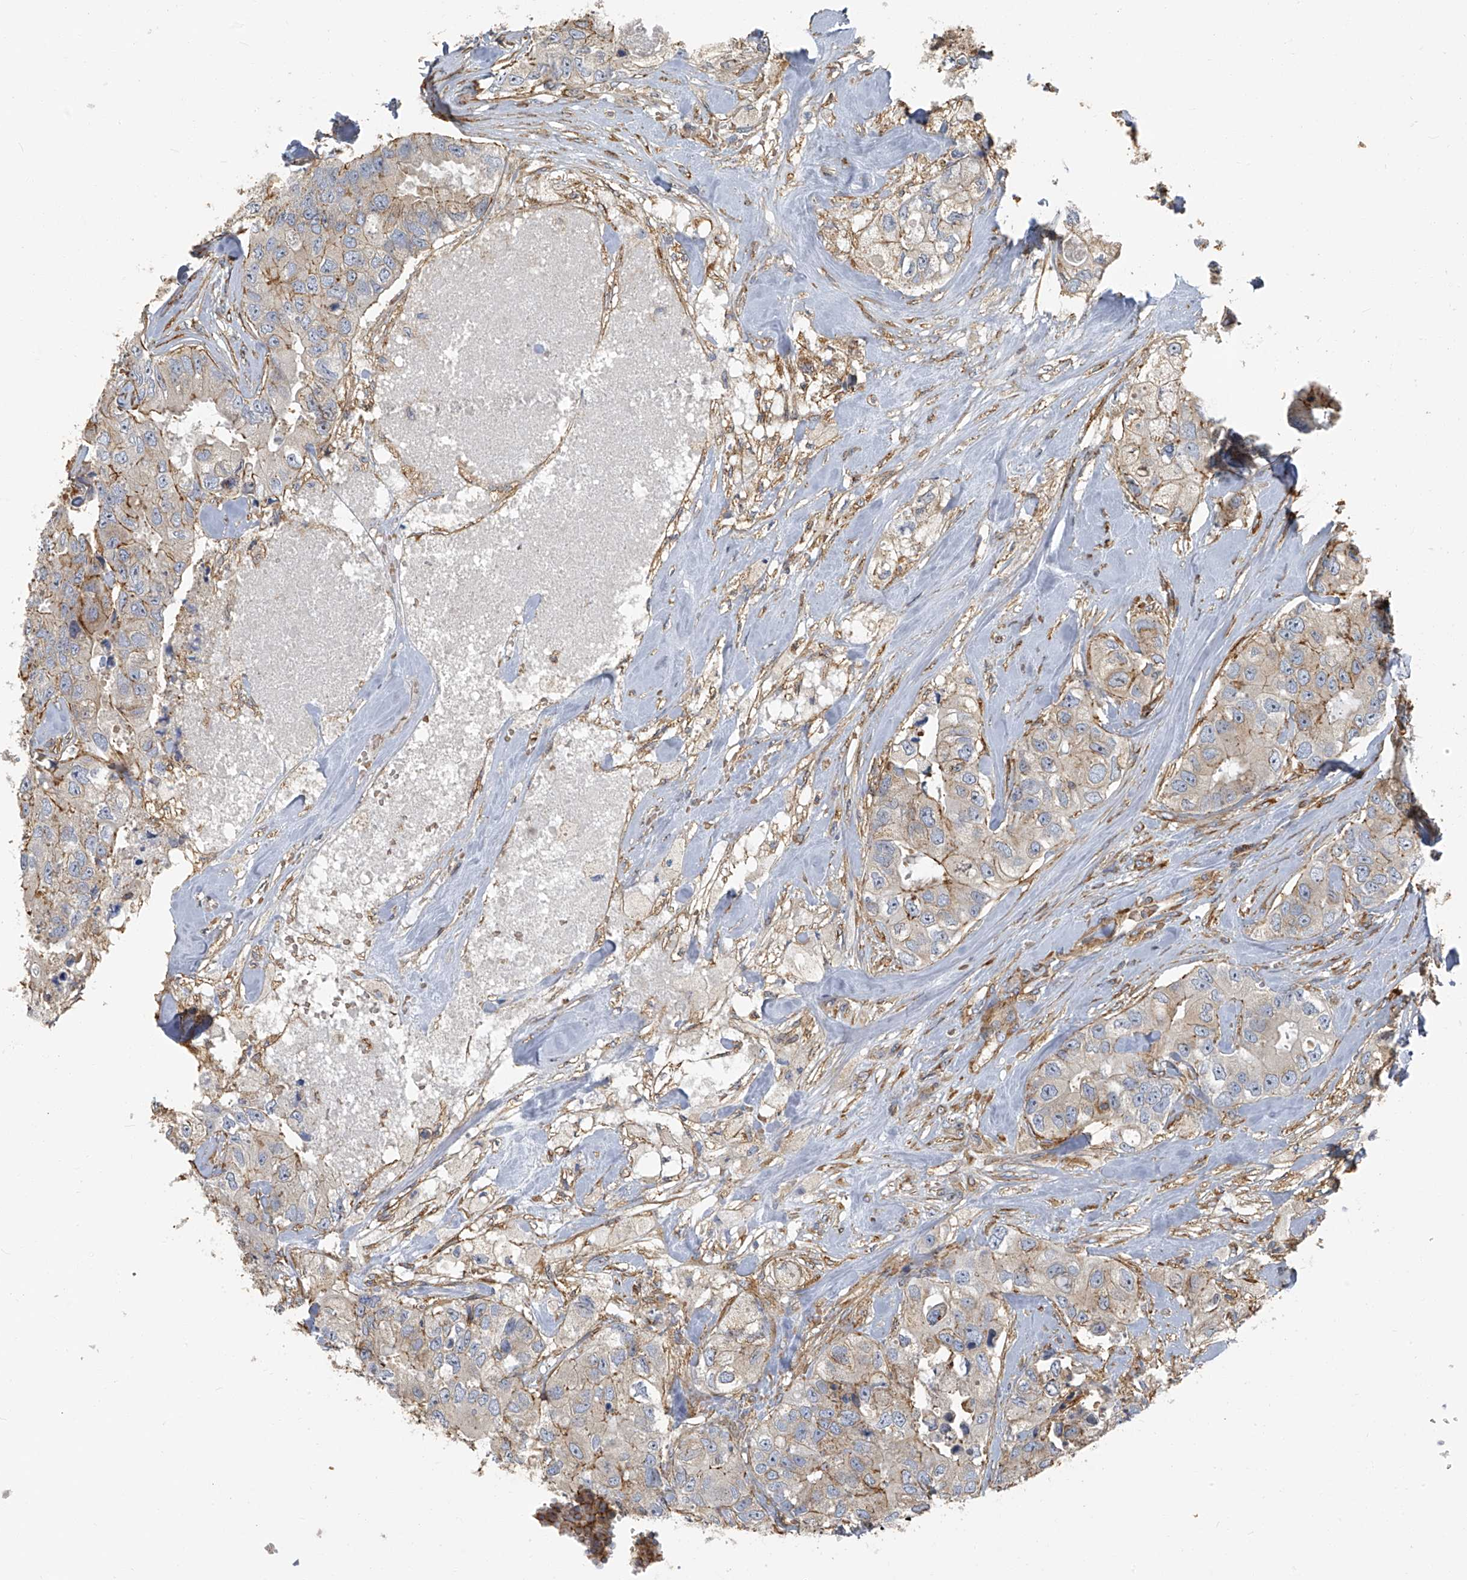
{"staining": {"intensity": "weak", "quantity": ">75%", "location": "cytoplasmic/membranous"}, "tissue": "breast cancer", "cell_type": "Tumor cells", "image_type": "cancer", "snomed": [{"axis": "morphology", "description": "Duct carcinoma"}, {"axis": "topography", "description": "Breast"}], "caption": "Breast cancer (infiltrating ductal carcinoma) tissue shows weak cytoplasmic/membranous staining in about >75% of tumor cells, visualized by immunohistochemistry.", "gene": "SEPTIN7", "patient": {"sex": "female", "age": 62}}